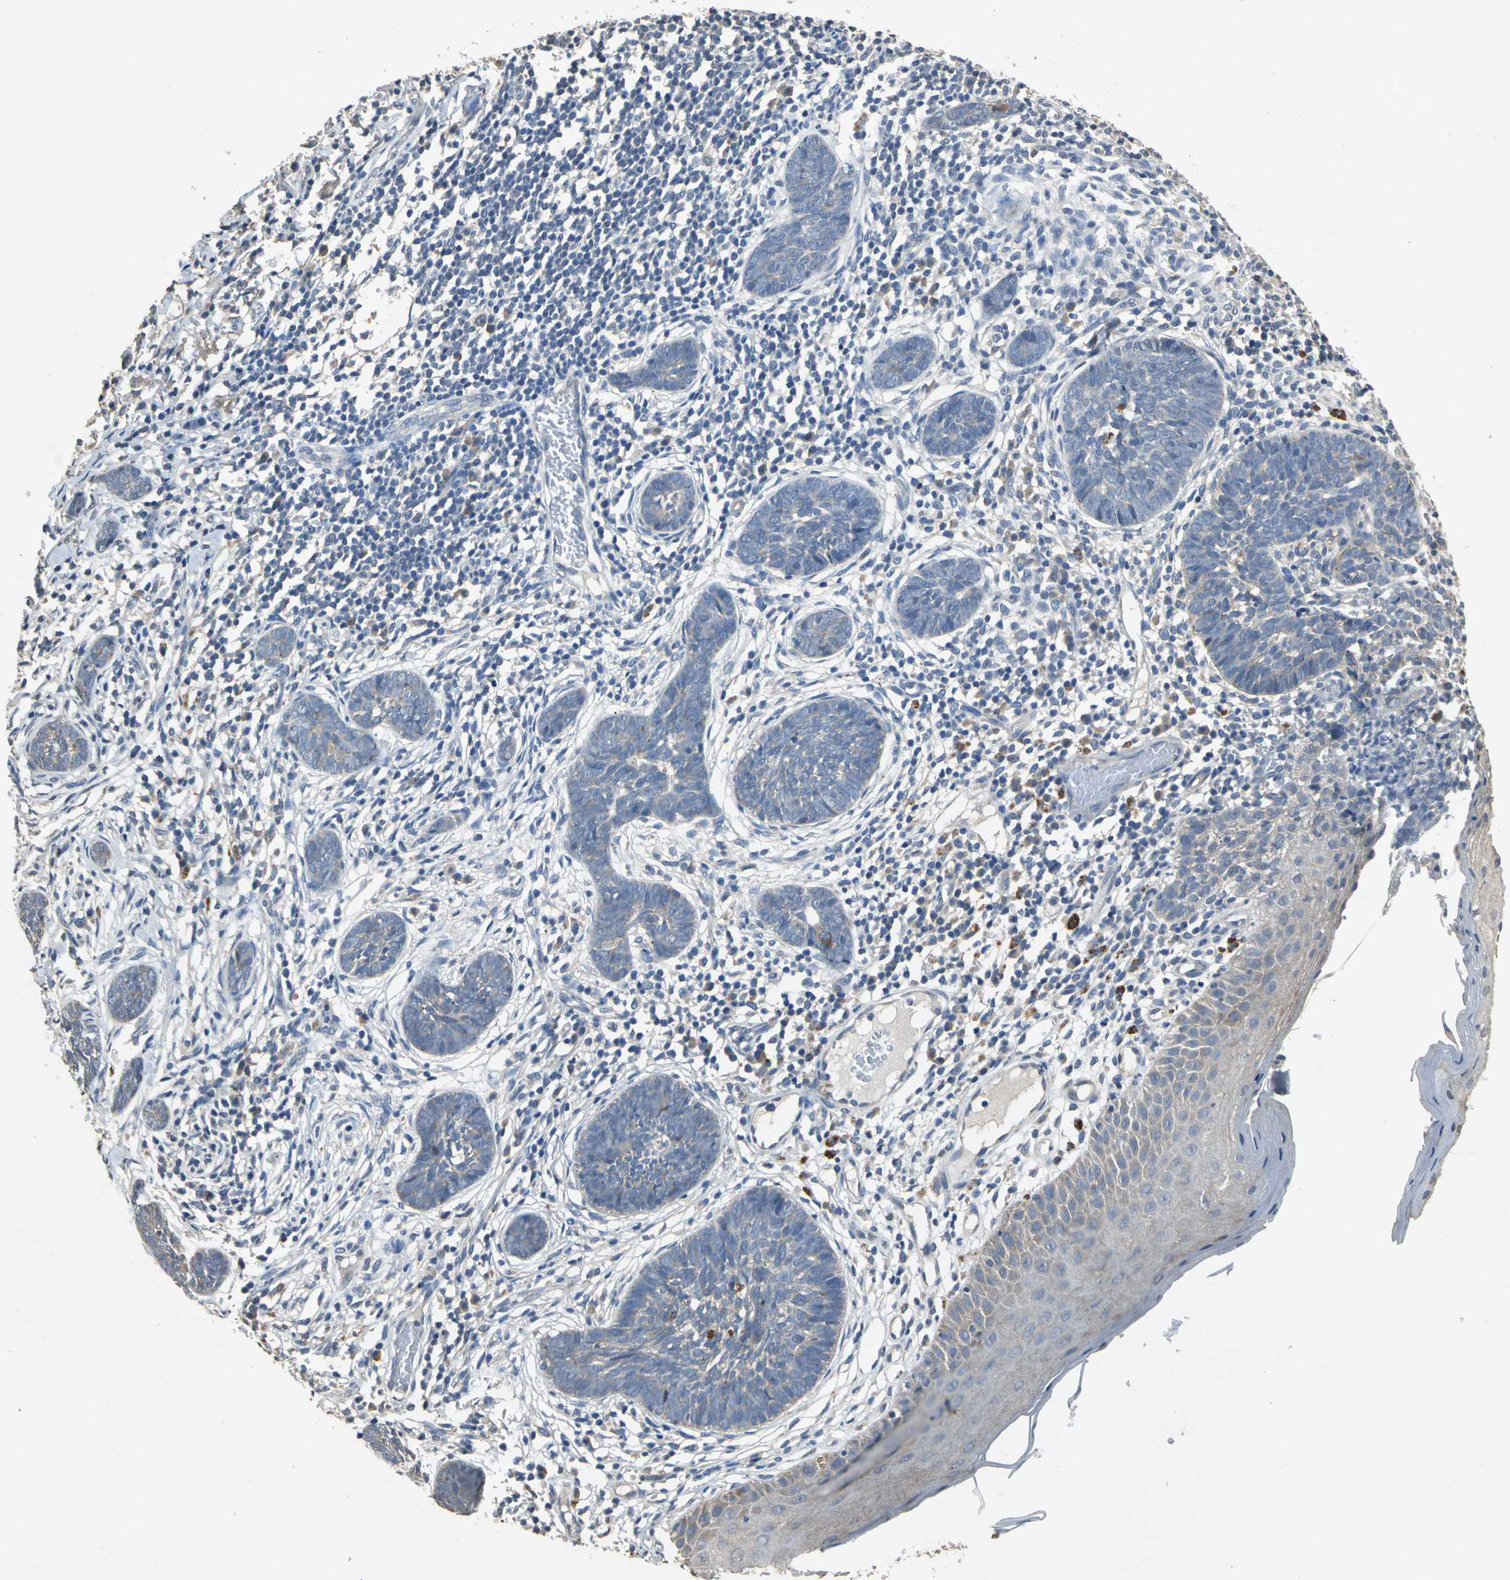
{"staining": {"intensity": "weak", "quantity": "25%-75%", "location": "cytoplasmic/membranous"}, "tissue": "skin cancer", "cell_type": "Tumor cells", "image_type": "cancer", "snomed": [{"axis": "morphology", "description": "Normal tissue, NOS"}, {"axis": "morphology", "description": "Basal cell carcinoma"}, {"axis": "topography", "description": "Skin"}], "caption": "Approximately 25%-75% of tumor cells in skin cancer exhibit weak cytoplasmic/membranous protein staining as visualized by brown immunohistochemical staining.", "gene": "OCLN", "patient": {"sex": "male", "age": 87}}